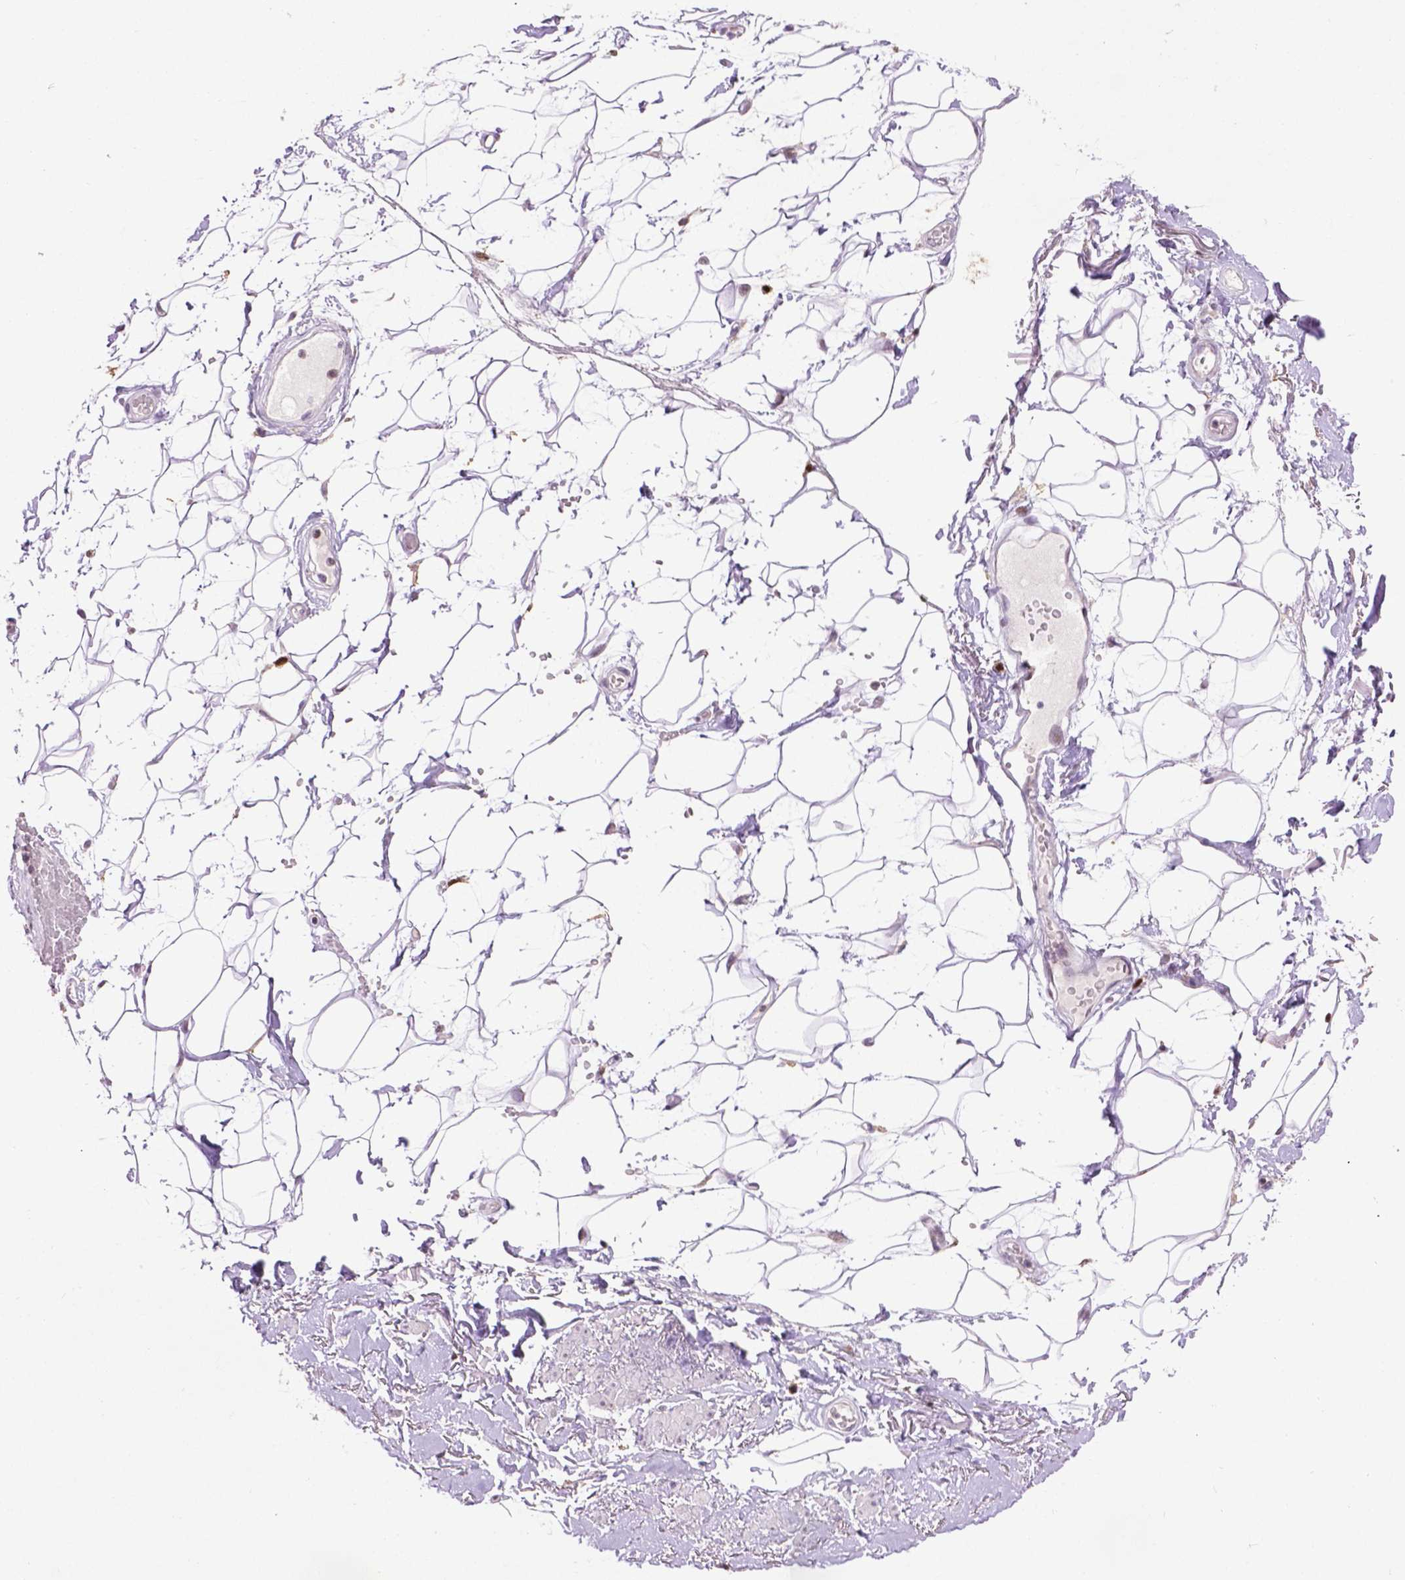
{"staining": {"intensity": "negative", "quantity": "none", "location": "none"}, "tissue": "adipose tissue", "cell_type": "Adipocytes", "image_type": "normal", "snomed": [{"axis": "morphology", "description": "Normal tissue, NOS"}, {"axis": "topography", "description": "Anal"}, {"axis": "topography", "description": "Peripheral nerve tissue"}], "caption": "This is an IHC histopathology image of normal adipose tissue. There is no expression in adipocytes.", "gene": "TH", "patient": {"sex": "male", "age": 78}}